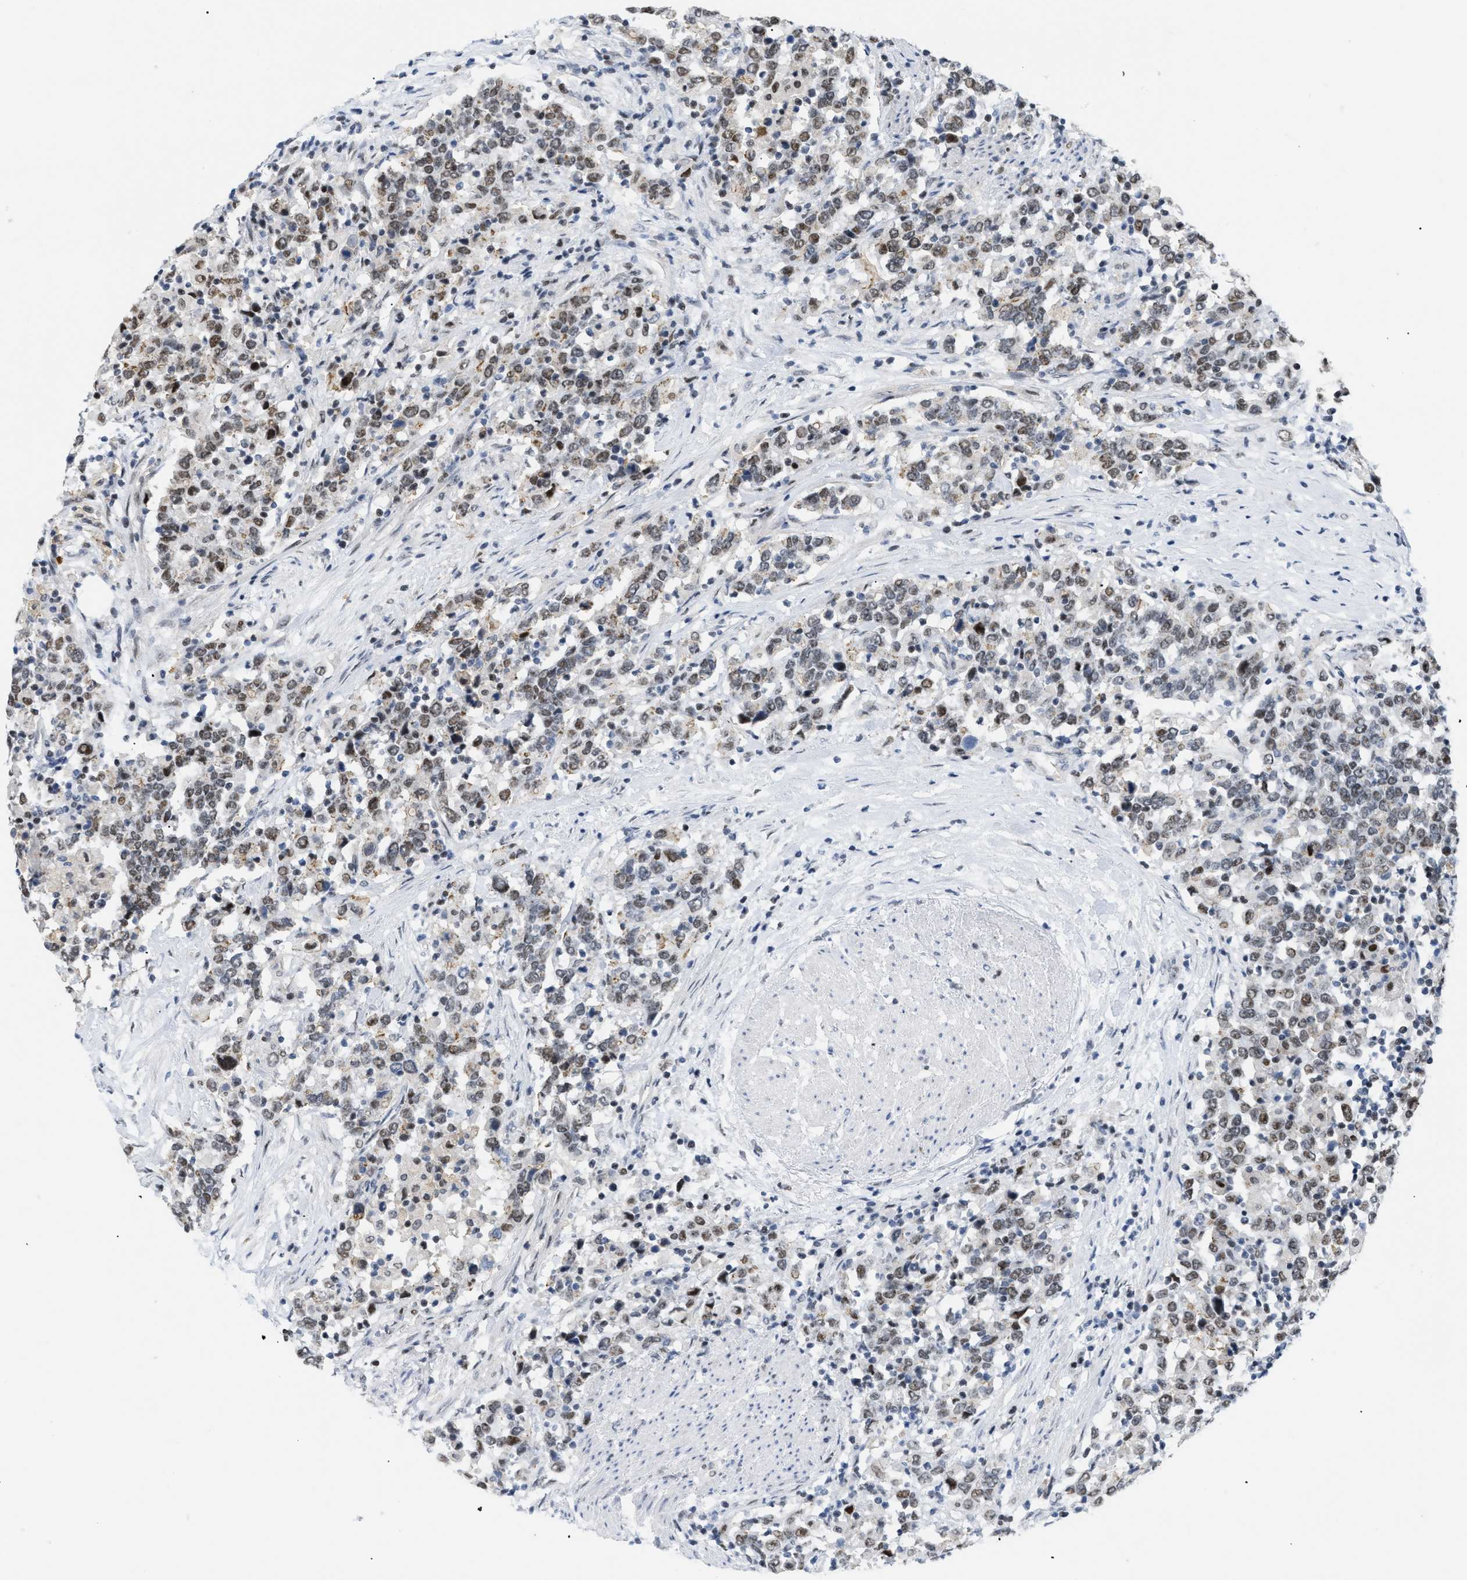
{"staining": {"intensity": "moderate", "quantity": ">75%", "location": "nuclear"}, "tissue": "urothelial cancer", "cell_type": "Tumor cells", "image_type": "cancer", "snomed": [{"axis": "morphology", "description": "Urothelial carcinoma, High grade"}, {"axis": "topography", "description": "Urinary bladder"}], "caption": "IHC micrograph of high-grade urothelial carcinoma stained for a protein (brown), which displays medium levels of moderate nuclear staining in about >75% of tumor cells.", "gene": "MED1", "patient": {"sex": "male", "age": 61}}